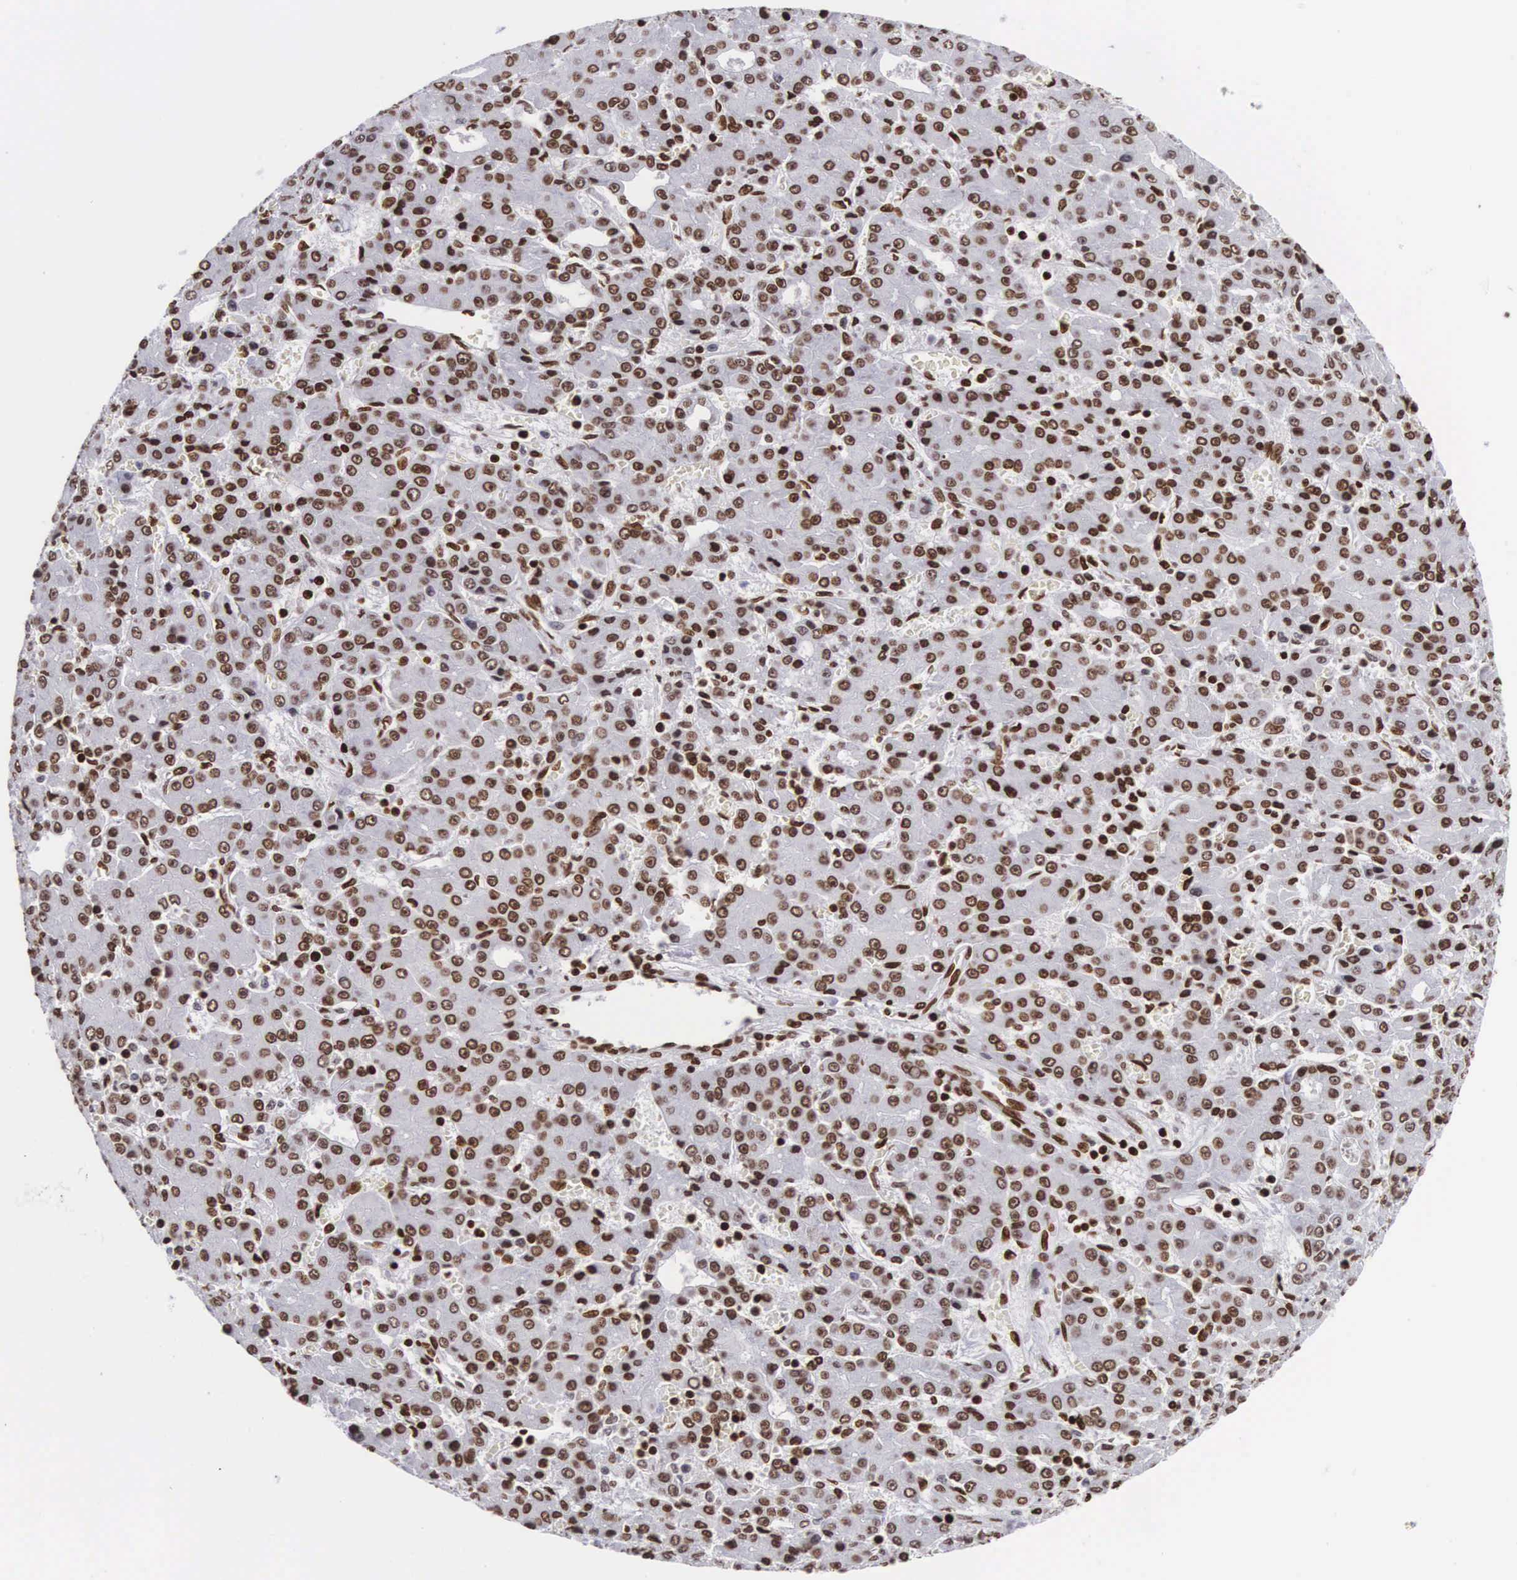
{"staining": {"intensity": "strong", "quantity": ">75%", "location": "nuclear"}, "tissue": "liver cancer", "cell_type": "Tumor cells", "image_type": "cancer", "snomed": [{"axis": "morphology", "description": "Carcinoma, Hepatocellular, NOS"}, {"axis": "topography", "description": "Liver"}], "caption": "Approximately >75% of tumor cells in liver cancer demonstrate strong nuclear protein expression as visualized by brown immunohistochemical staining.", "gene": "MECP2", "patient": {"sex": "male", "age": 69}}